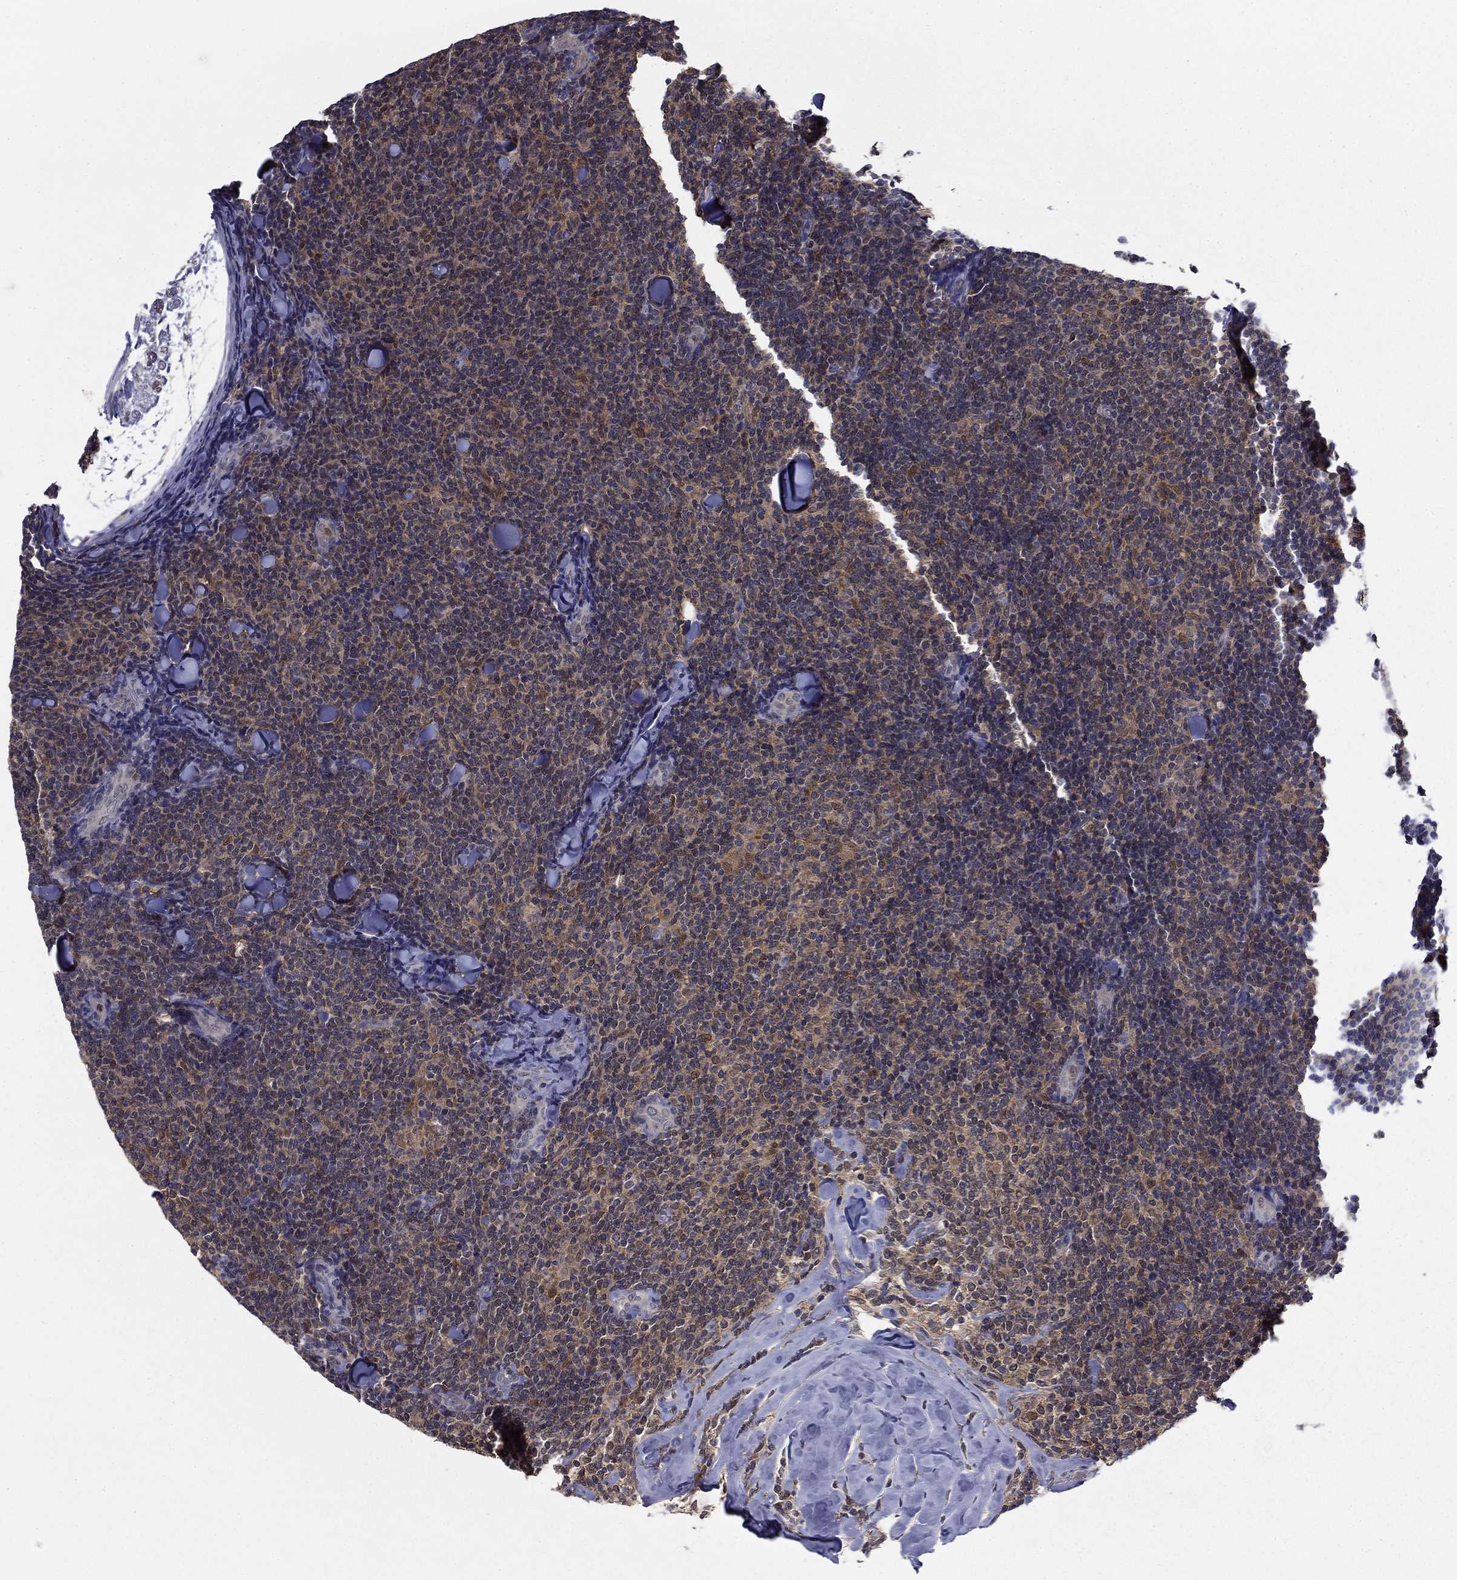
{"staining": {"intensity": "moderate", "quantity": "<25%", "location": "cytoplasmic/membranous"}, "tissue": "lymphoma", "cell_type": "Tumor cells", "image_type": "cancer", "snomed": [{"axis": "morphology", "description": "Malignant lymphoma, non-Hodgkin's type, Low grade"}, {"axis": "topography", "description": "Lymph node"}], "caption": "Protein expression analysis of human lymphoma reveals moderate cytoplasmic/membranous expression in about <25% of tumor cells. Nuclei are stained in blue.", "gene": "NIT2", "patient": {"sex": "female", "age": 56}}